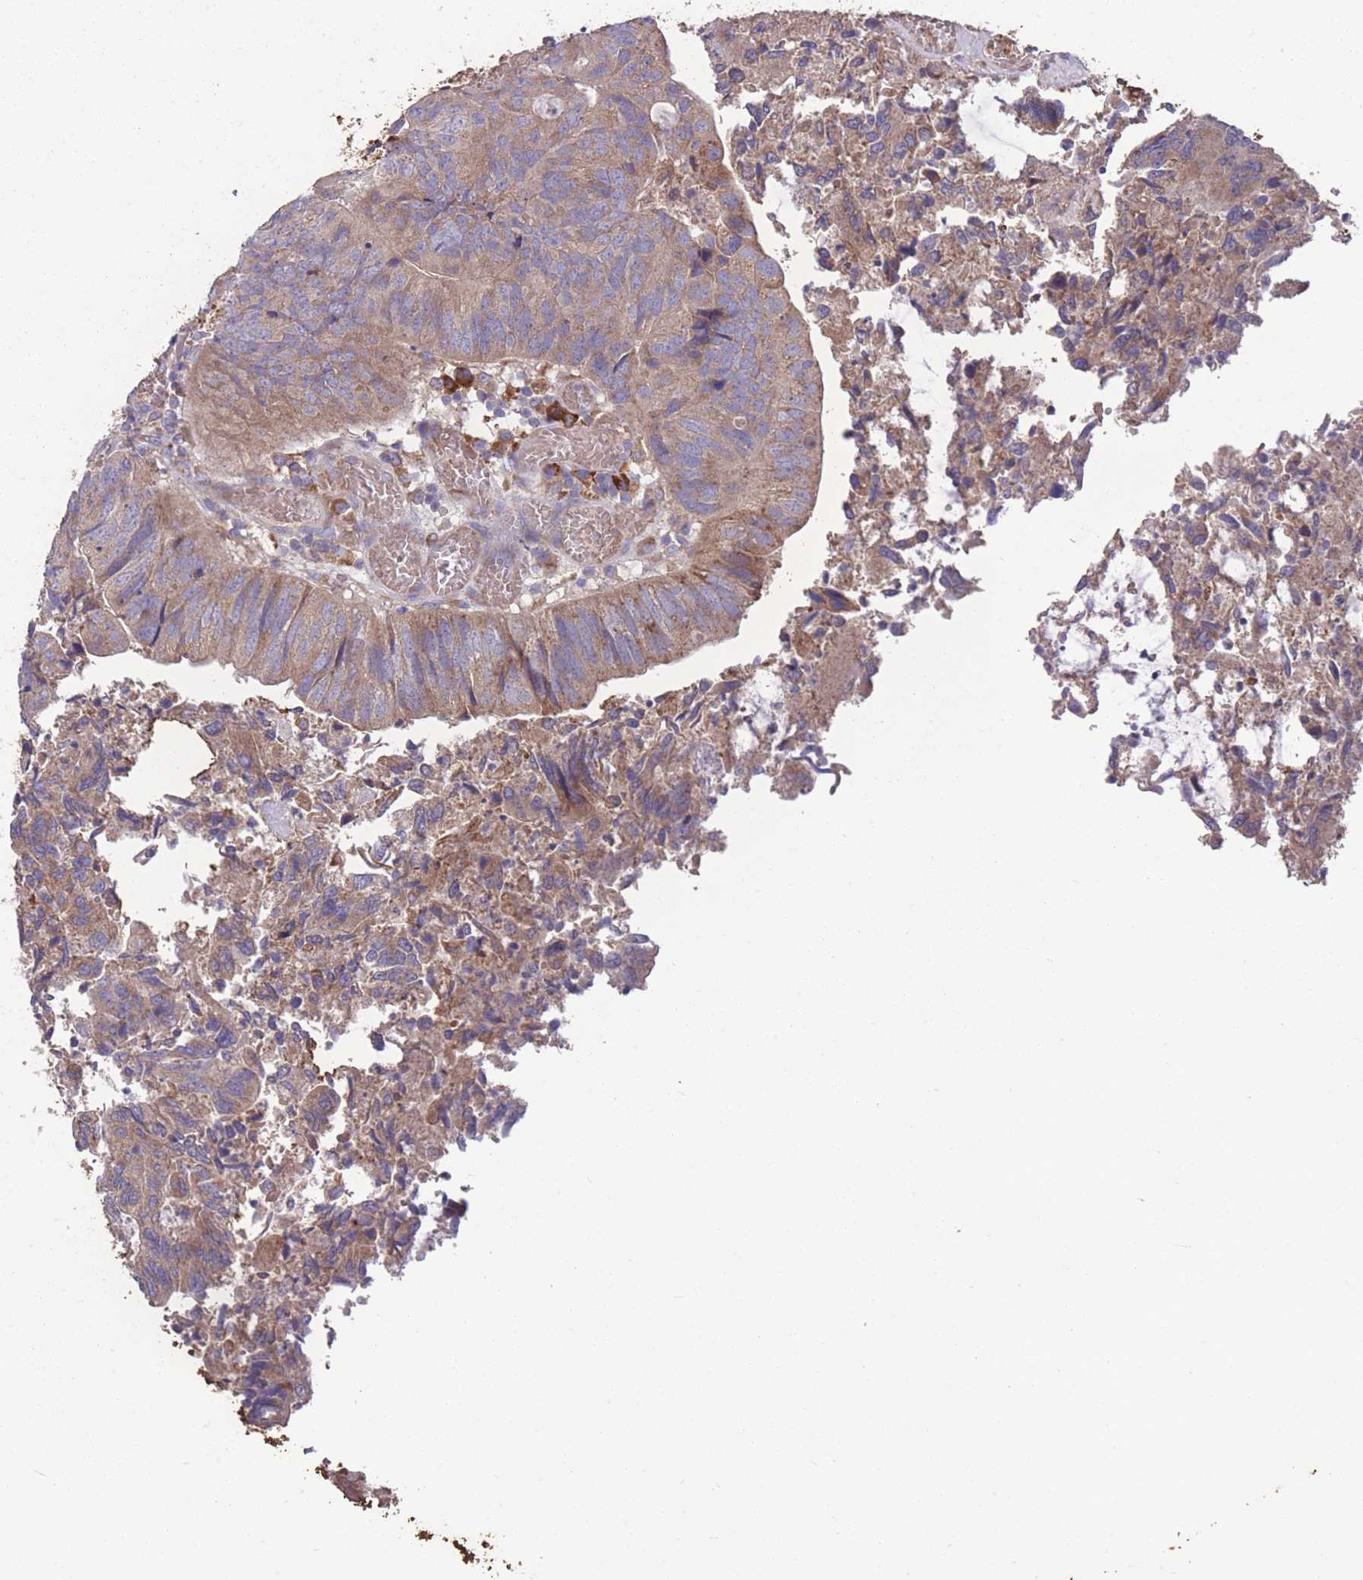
{"staining": {"intensity": "moderate", "quantity": ">75%", "location": "cytoplasmic/membranous"}, "tissue": "colorectal cancer", "cell_type": "Tumor cells", "image_type": "cancer", "snomed": [{"axis": "morphology", "description": "Adenocarcinoma, NOS"}, {"axis": "topography", "description": "Colon"}], "caption": "Human adenocarcinoma (colorectal) stained for a protein (brown) exhibits moderate cytoplasmic/membranous positive staining in approximately >75% of tumor cells.", "gene": "STIM2", "patient": {"sex": "female", "age": 67}}